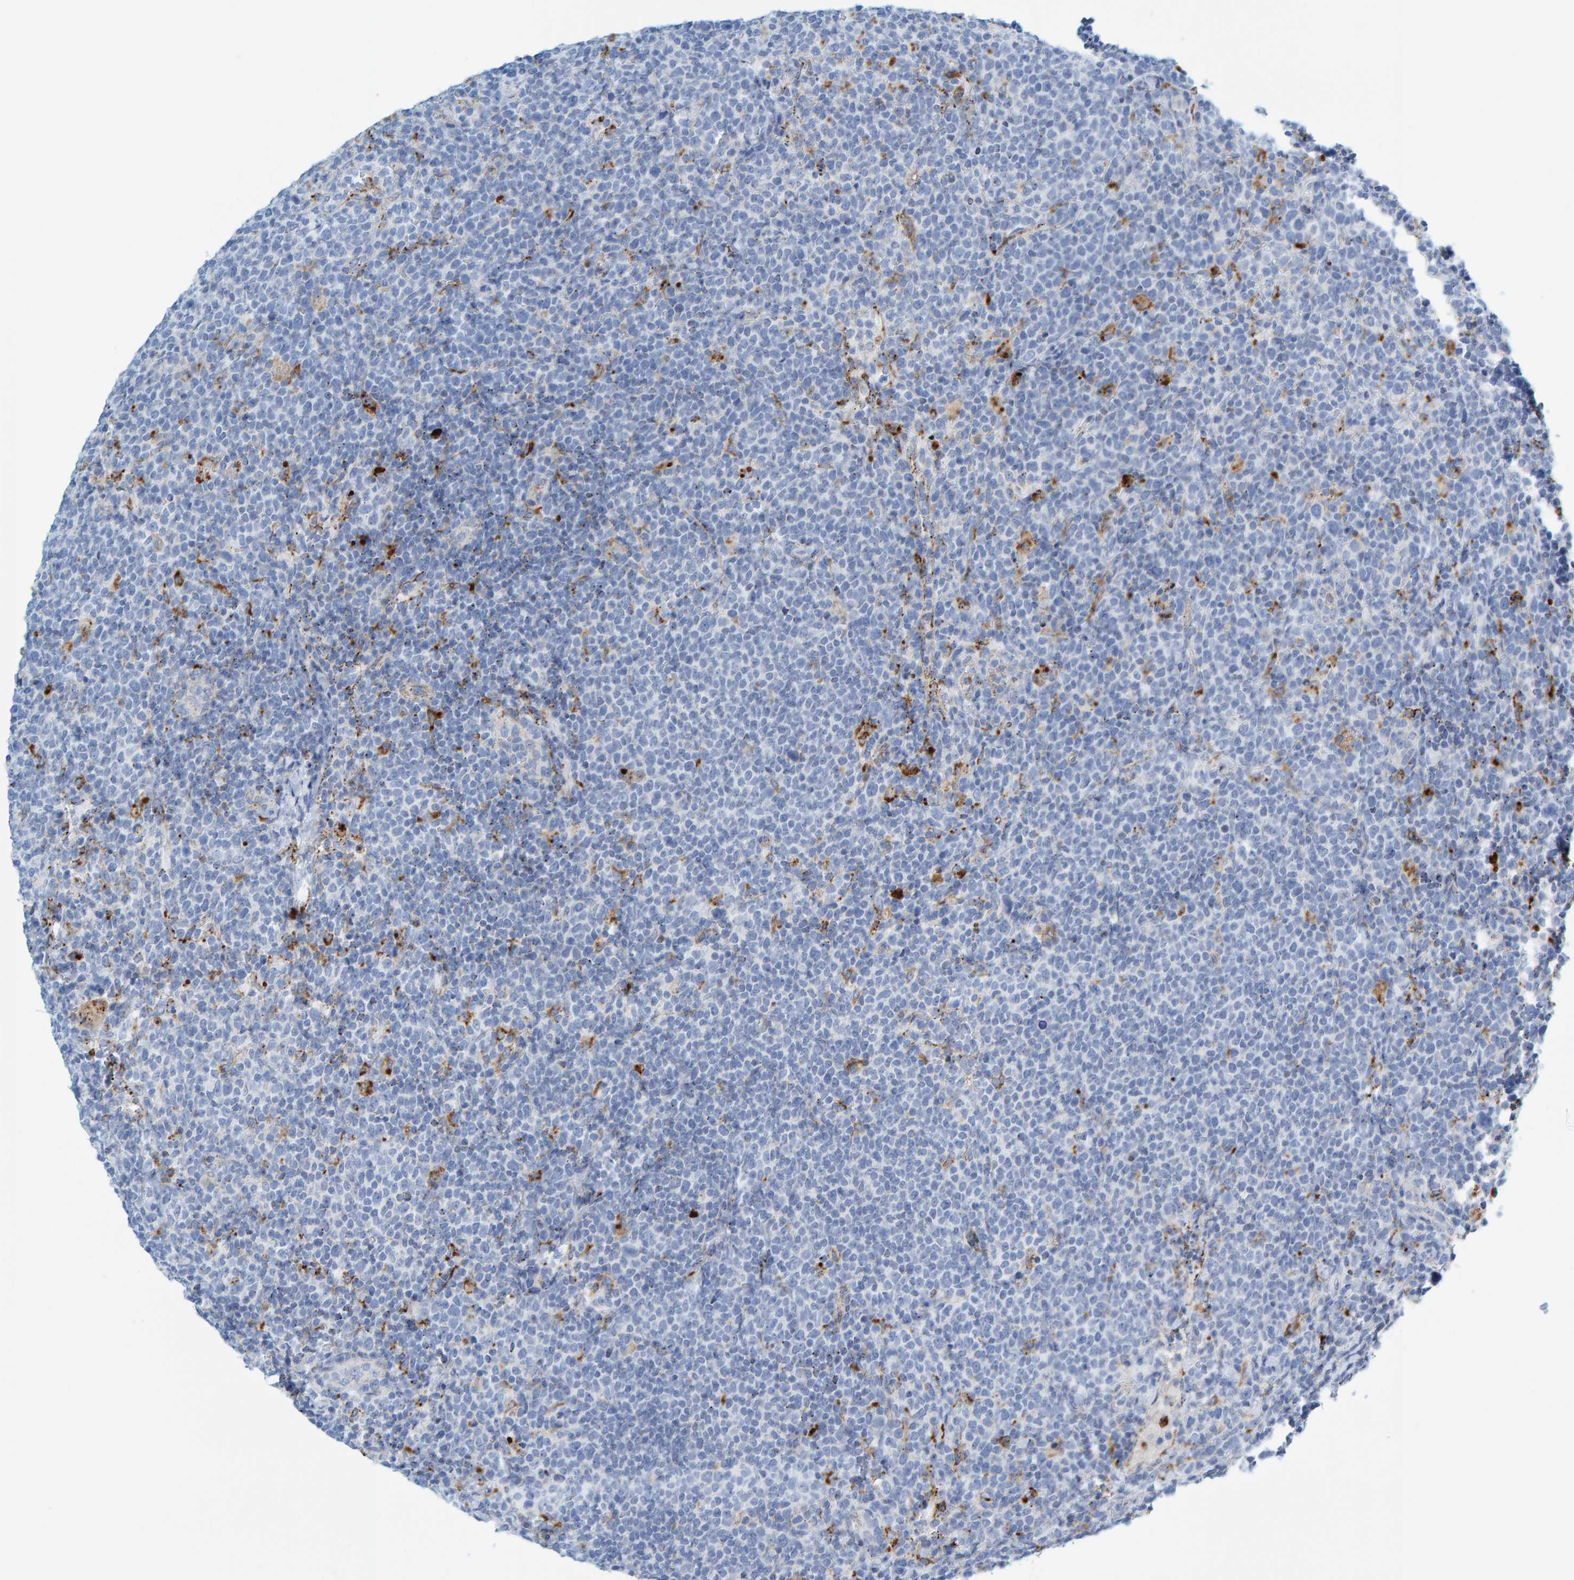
{"staining": {"intensity": "negative", "quantity": "none", "location": "none"}, "tissue": "lymphoma", "cell_type": "Tumor cells", "image_type": "cancer", "snomed": [{"axis": "morphology", "description": "Malignant lymphoma, non-Hodgkin's type, High grade"}, {"axis": "topography", "description": "Lymph node"}], "caption": "IHC of human lymphoma displays no expression in tumor cells.", "gene": "BIN3", "patient": {"sex": "male", "age": 61}}